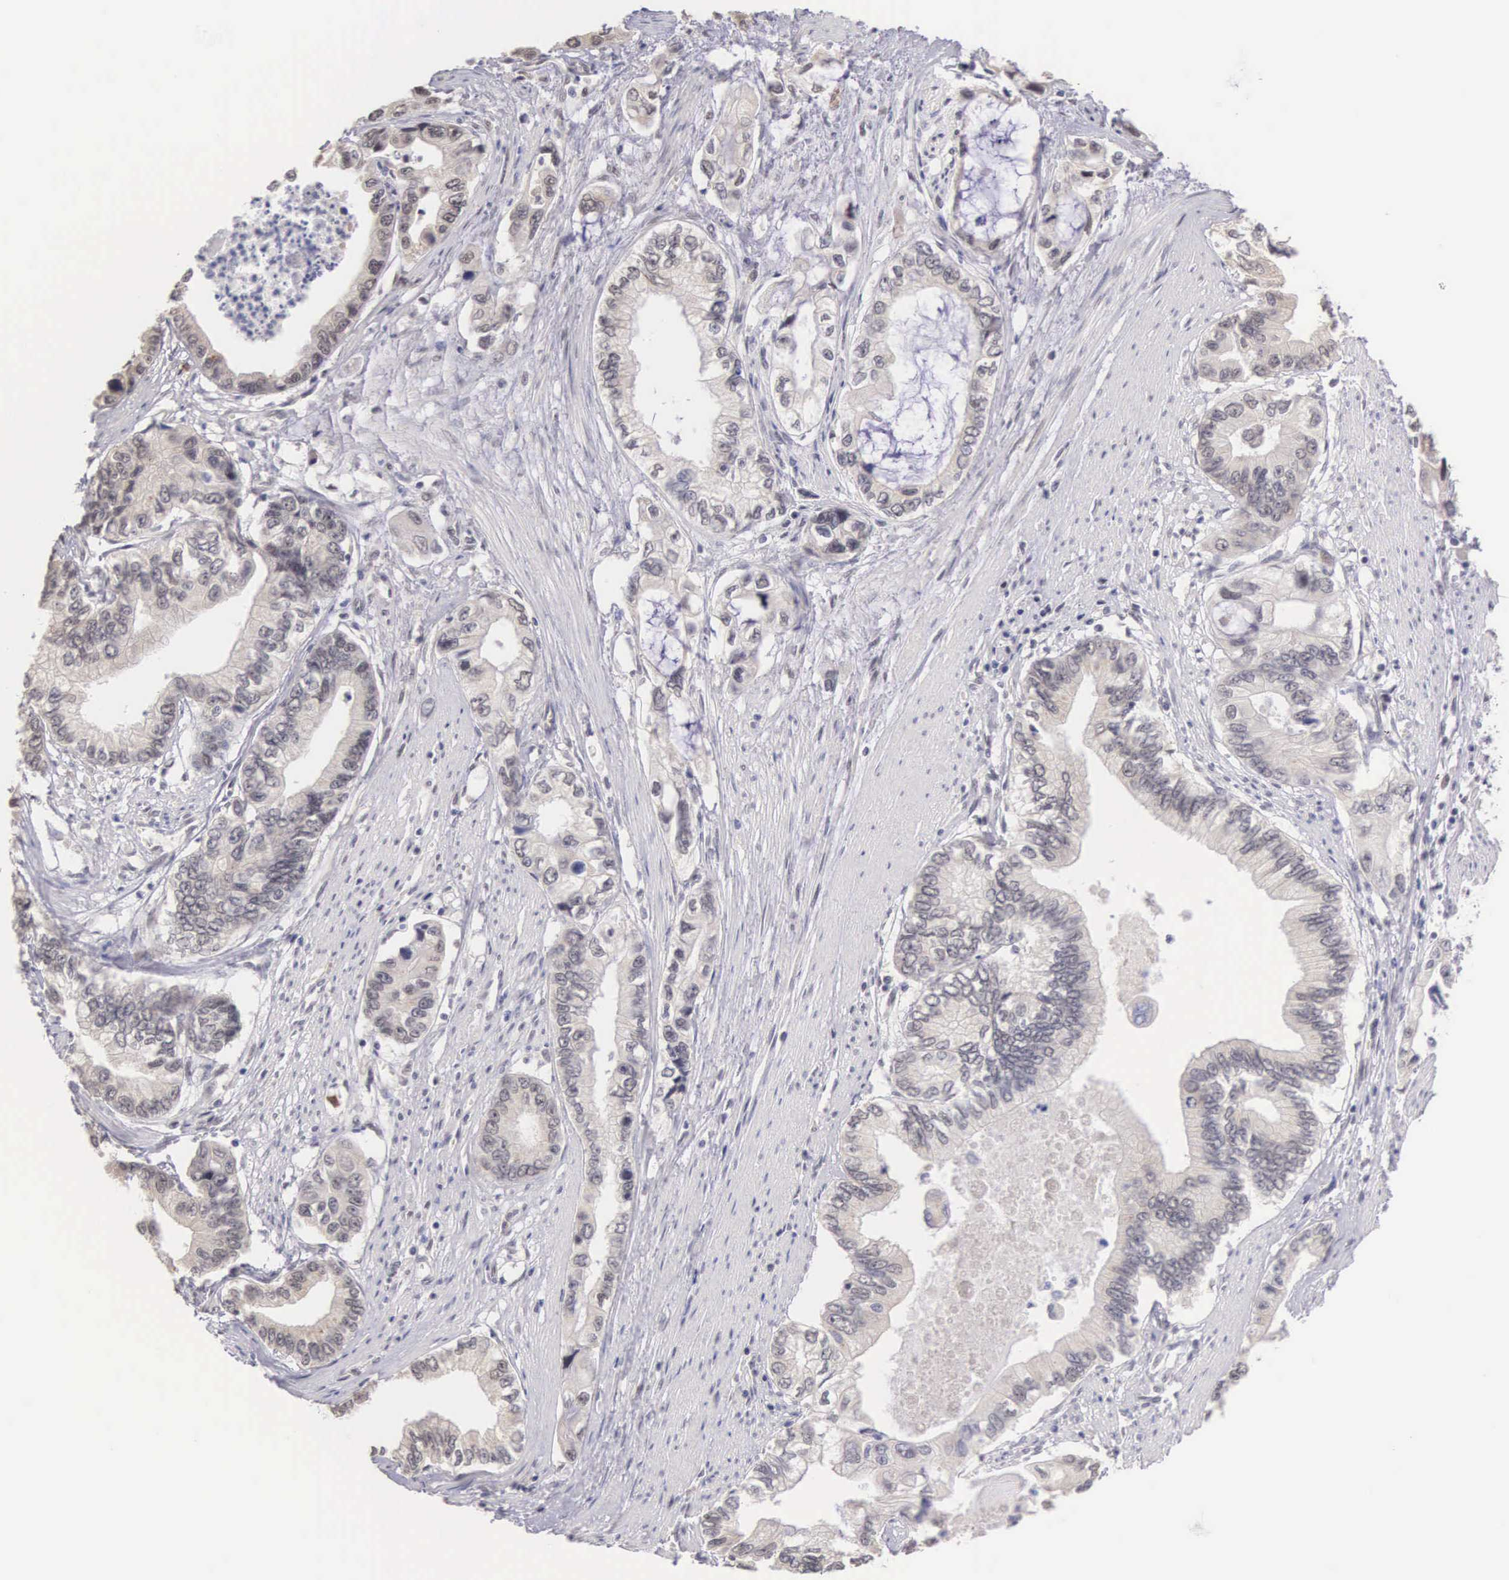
{"staining": {"intensity": "weak", "quantity": "<25%", "location": "nuclear"}, "tissue": "pancreatic cancer", "cell_type": "Tumor cells", "image_type": "cancer", "snomed": [{"axis": "morphology", "description": "Adenocarcinoma, NOS"}, {"axis": "topography", "description": "Pancreas"}, {"axis": "topography", "description": "Stomach, upper"}], "caption": "Protein analysis of pancreatic cancer reveals no significant positivity in tumor cells. (IHC, brightfield microscopy, high magnification).", "gene": "HMGXB4", "patient": {"sex": "male", "age": 77}}